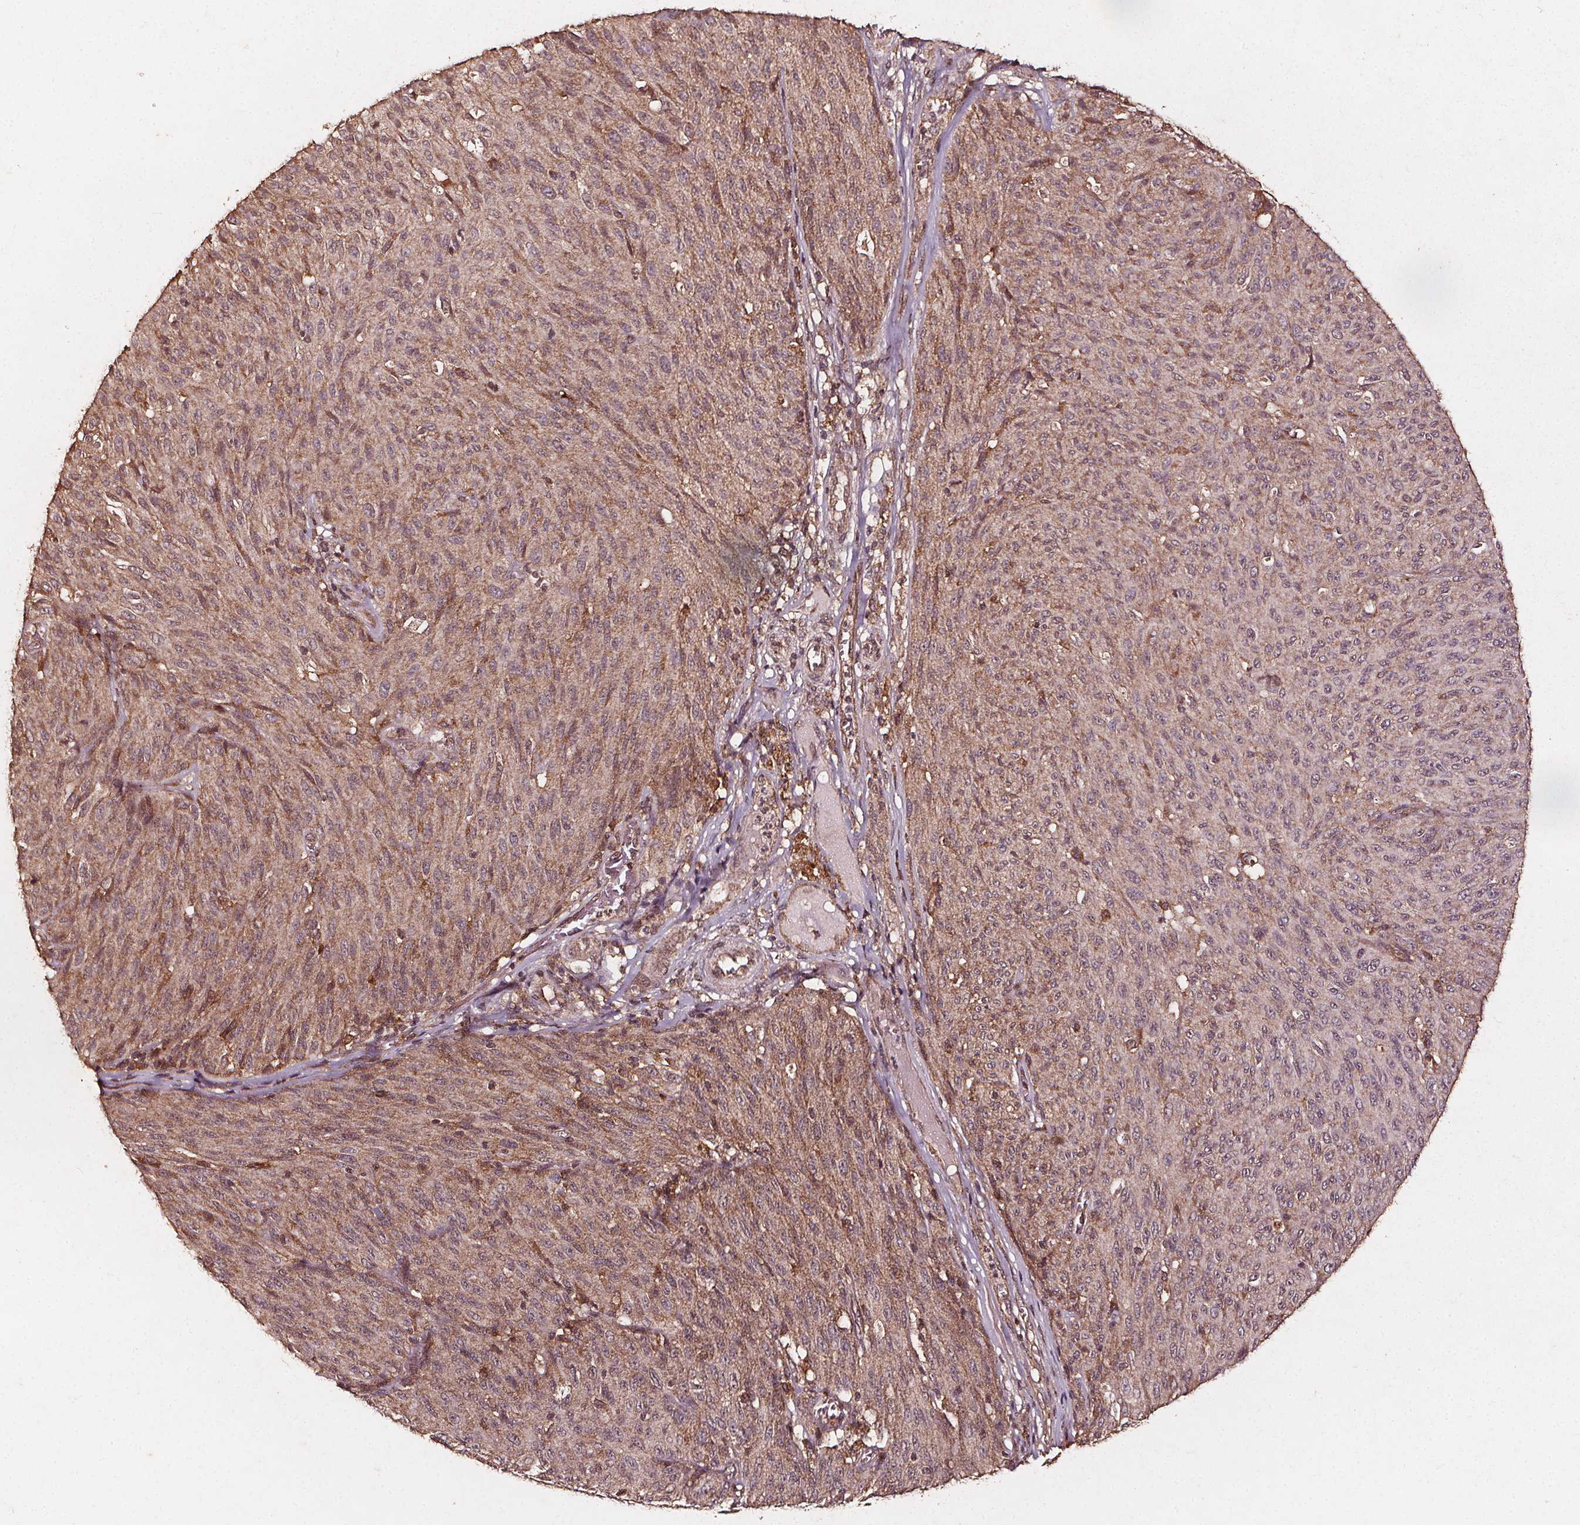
{"staining": {"intensity": "weak", "quantity": "25%-75%", "location": "cytoplasmic/membranous"}, "tissue": "melanoma", "cell_type": "Tumor cells", "image_type": "cancer", "snomed": [{"axis": "morphology", "description": "Malignant melanoma, NOS"}, {"axis": "topography", "description": "Skin"}], "caption": "Immunohistochemical staining of human melanoma displays low levels of weak cytoplasmic/membranous positivity in about 25%-75% of tumor cells. (IHC, brightfield microscopy, high magnification).", "gene": "ABCA1", "patient": {"sex": "male", "age": 85}}